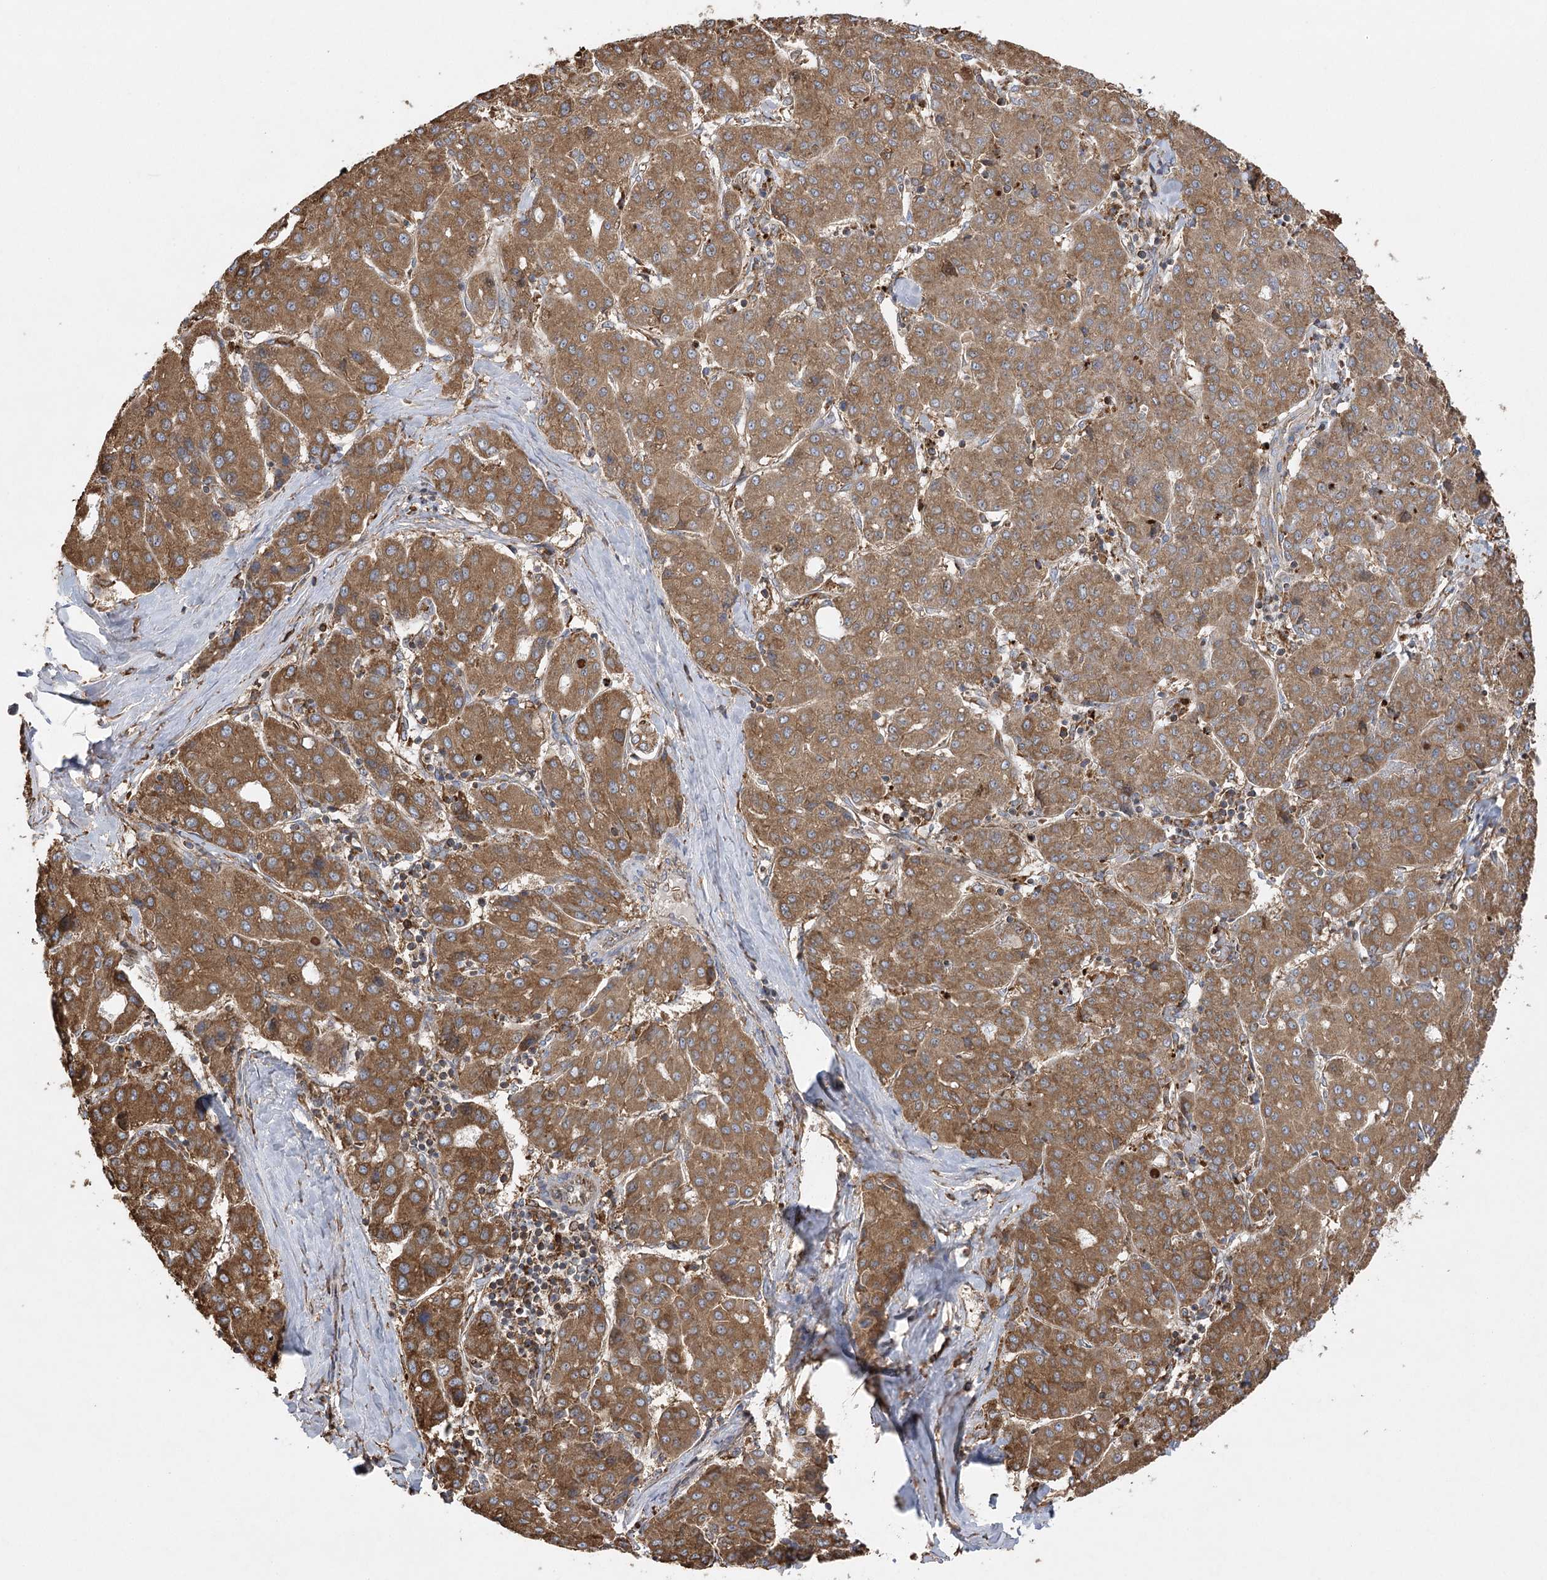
{"staining": {"intensity": "strong", "quantity": ">75%", "location": "cytoplasmic/membranous"}, "tissue": "liver cancer", "cell_type": "Tumor cells", "image_type": "cancer", "snomed": [{"axis": "morphology", "description": "Carcinoma, Hepatocellular, NOS"}, {"axis": "topography", "description": "Liver"}], "caption": "Protein expression analysis of human hepatocellular carcinoma (liver) reveals strong cytoplasmic/membranous expression in approximately >75% of tumor cells.", "gene": "ACAP2", "patient": {"sex": "male", "age": 65}}